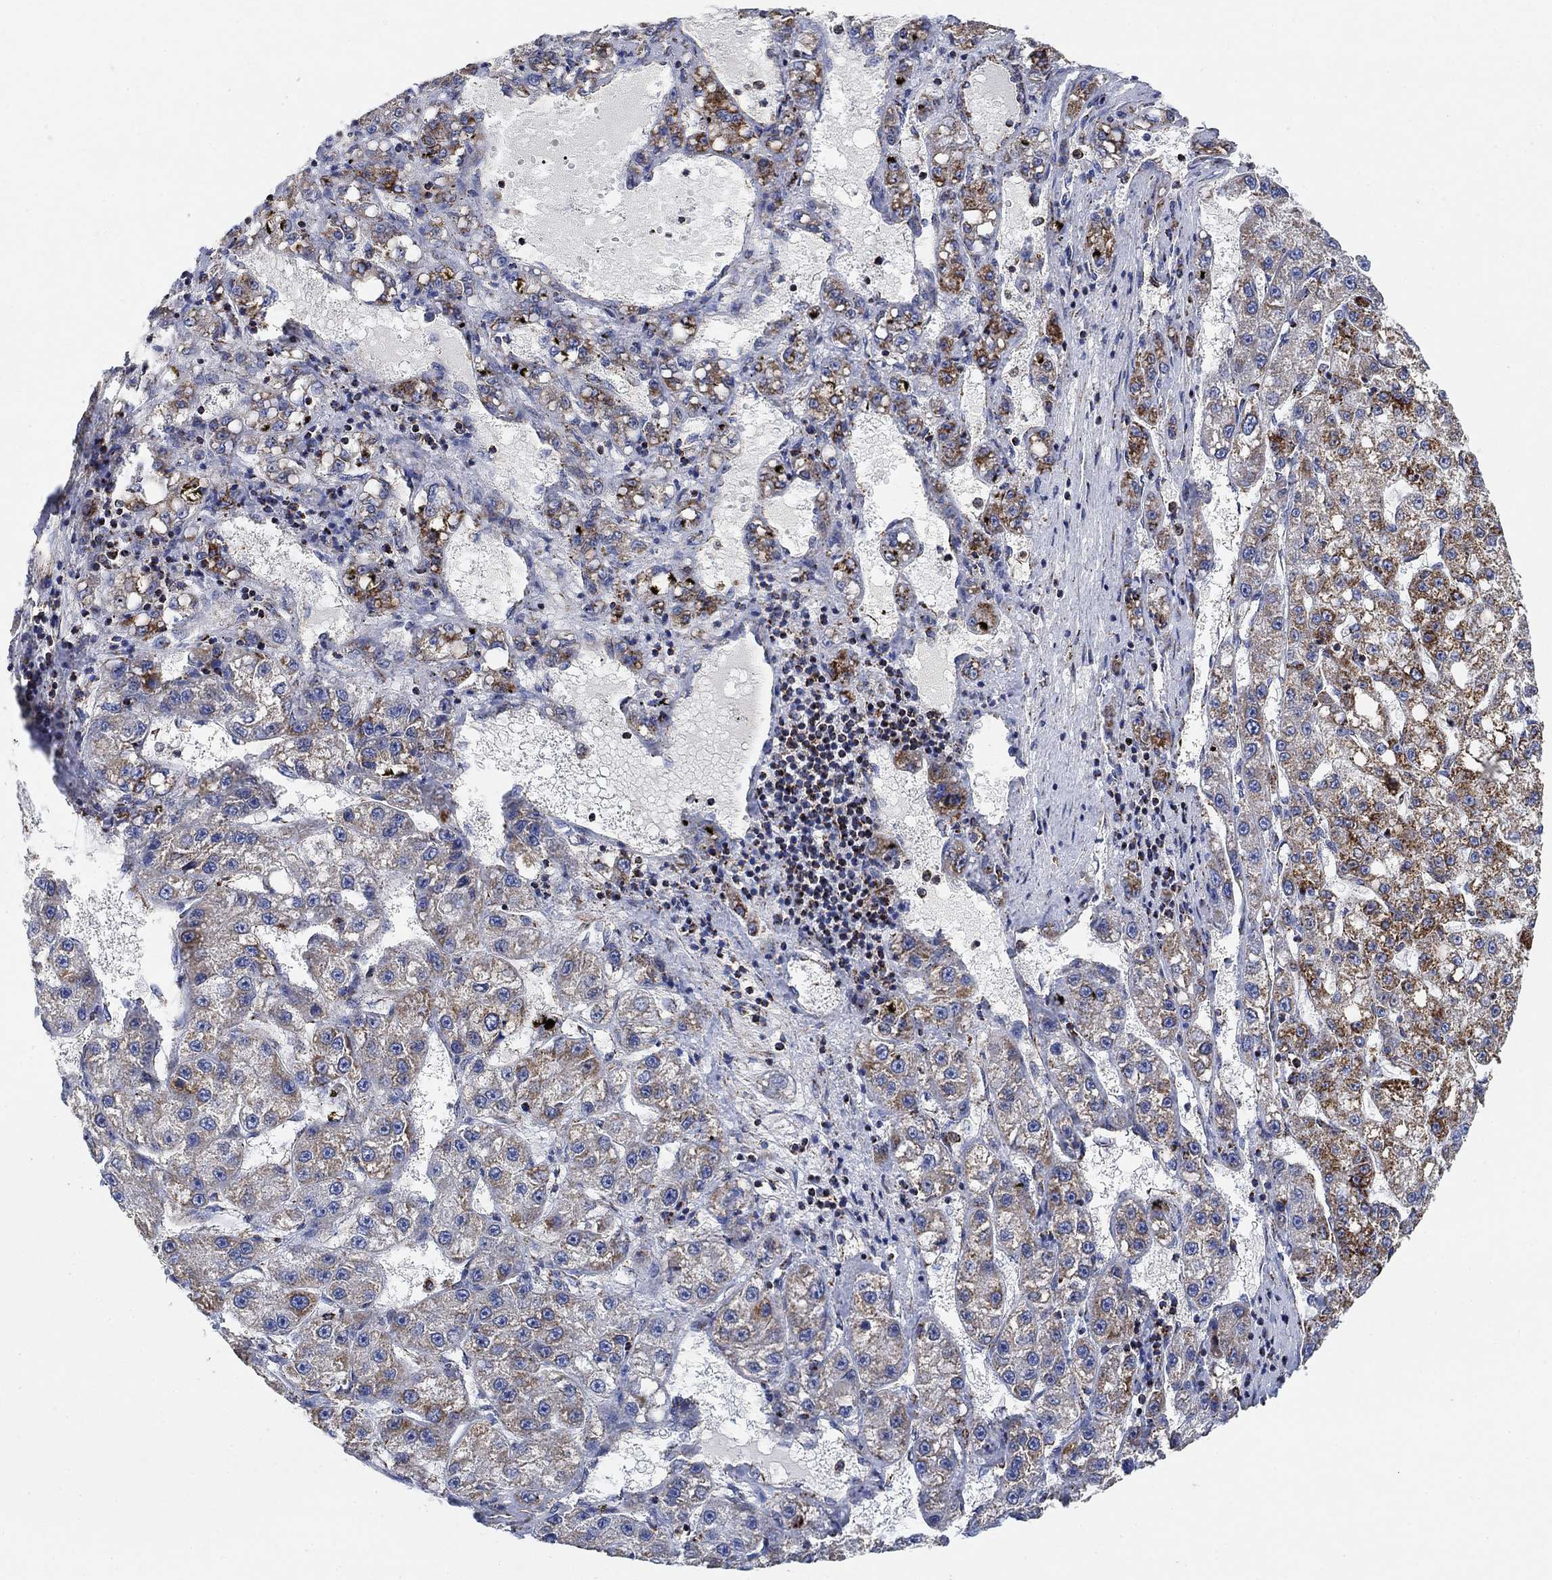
{"staining": {"intensity": "moderate", "quantity": "<25%", "location": "cytoplasmic/membranous"}, "tissue": "liver cancer", "cell_type": "Tumor cells", "image_type": "cancer", "snomed": [{"axis": "morphology", "description": "Carcinoma, Hepatocellular, NOS"}, {"axis": "topography", "description": "Liver"}], "caption": "An image of liver hepatocellular carcinoma stained for a protein displays moderate cytoplasmic/membranous brown staining in tumor cells. (DAB (3,3'-diaminobenzidine) IHC, brown staining for protein, blue staining for nuclei).", "gene": "NDUFS3", "patient": {"sex": "female", "age": 65}}